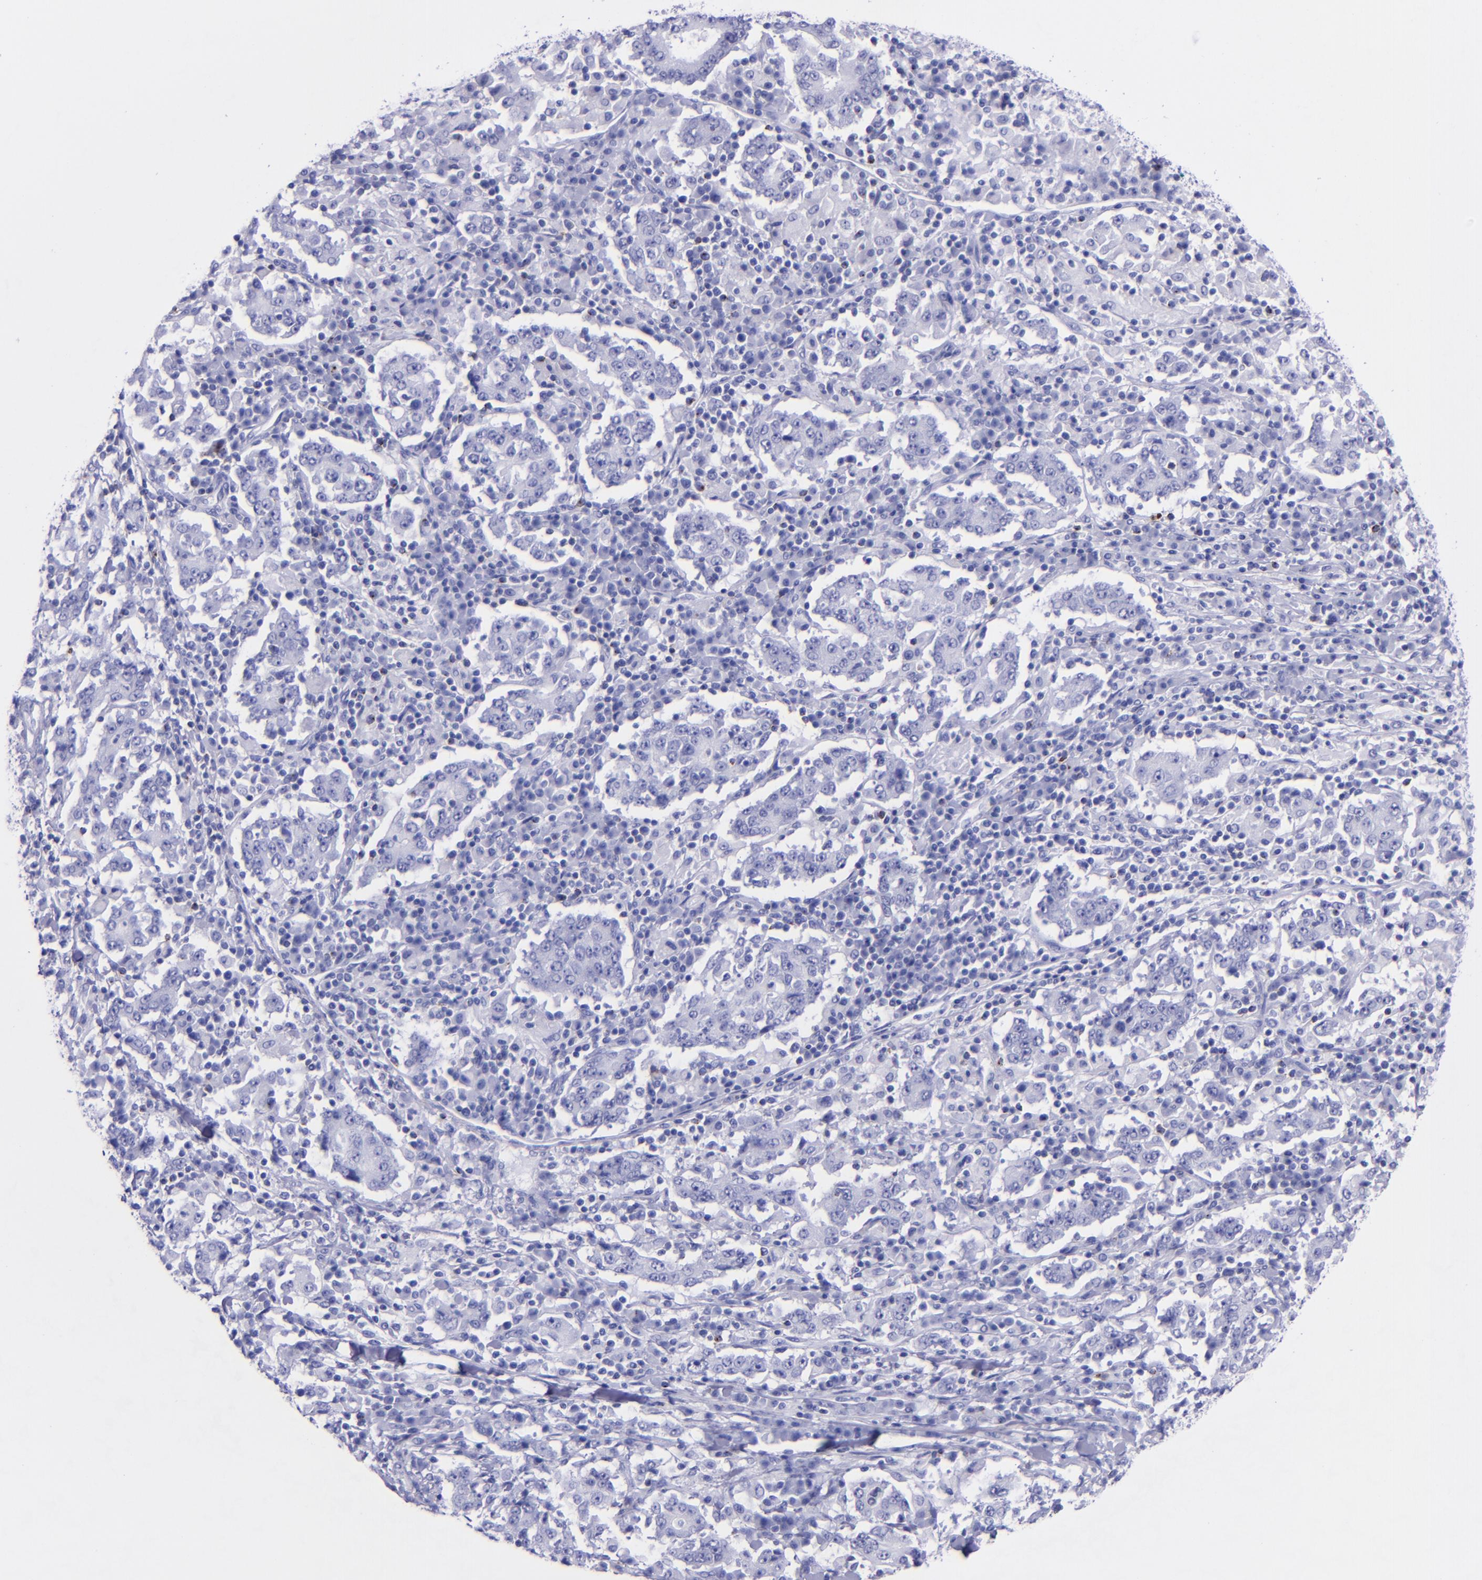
{"staining": {"intensity": "negative", "quantity": "none", "location": "none"}, "tissue": "stomach cancer", "cell_type": "Tumor cells", "image_type": "cancer", "snomed": [{"axis": "morphology", "description": "Normal tissue, NOS"}, {"axis": "morphology", "description": "Adenocarcinoma, NOS"}, {"axis": "topography", "description": "Stomach, upper"}, {"axis": "topography", "description": "Stomach"}], "caption": "Stomach adenocarcinoma was stained to show a protein in brown. There is no significant staining in tumor cells.", "gene": "LAG3", "patient": {"sex": "male", "age": 59}}